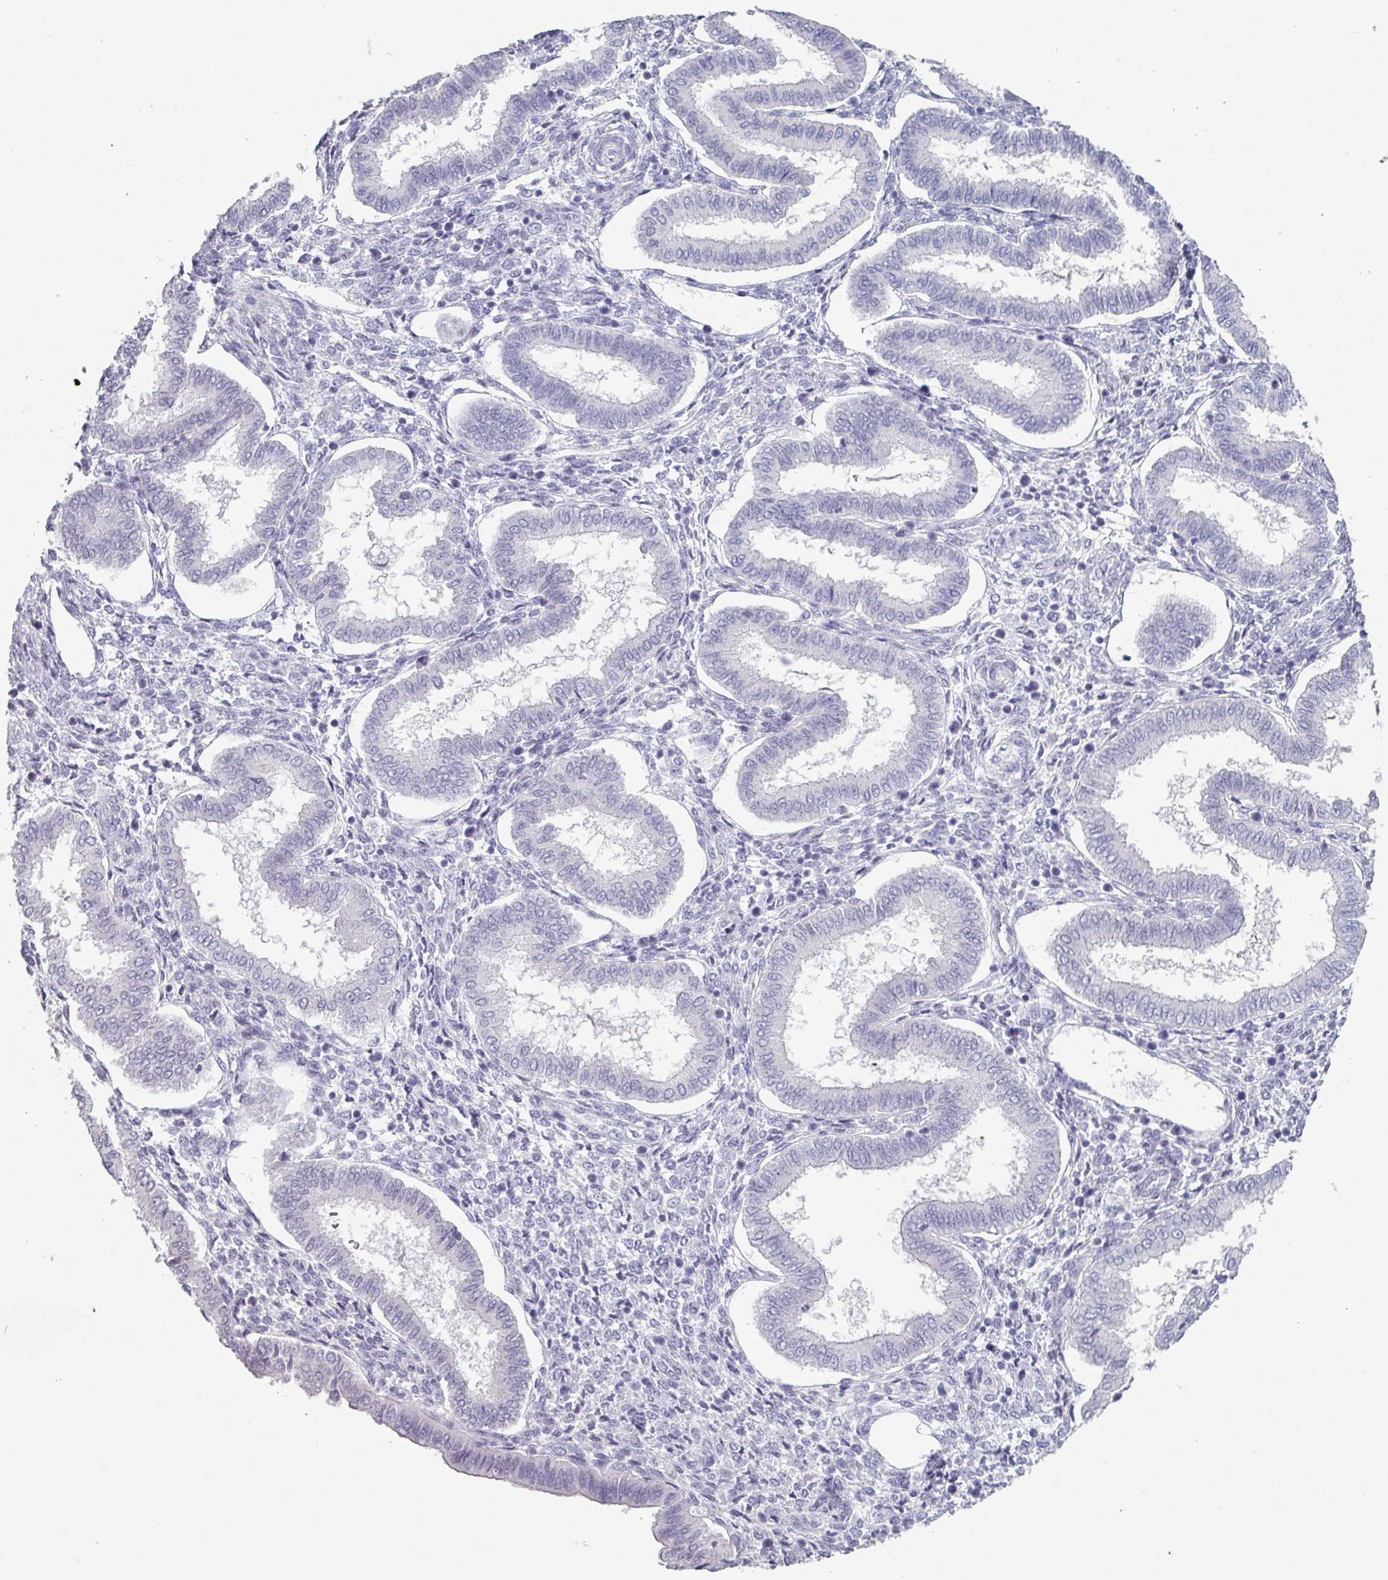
{"staining": {"intensity": "negative", "quantity": "none", "location": "none"}, "tissue": "endometrium", "cell_type": "Cells in endometrial stroma", "image_type": "normal", "snomed": [{"axis": "morphology", "description": "Normal tissue, NOS"}, {"axis": "topography", "description": "Endometrium"}], "caption": "This is an IHC photomicrograph of normal endometrium. There is no positivity in cells in endometrial stroma.", "gene": "SLC35G2", "patient": {"sex": "female", "age": 24}}